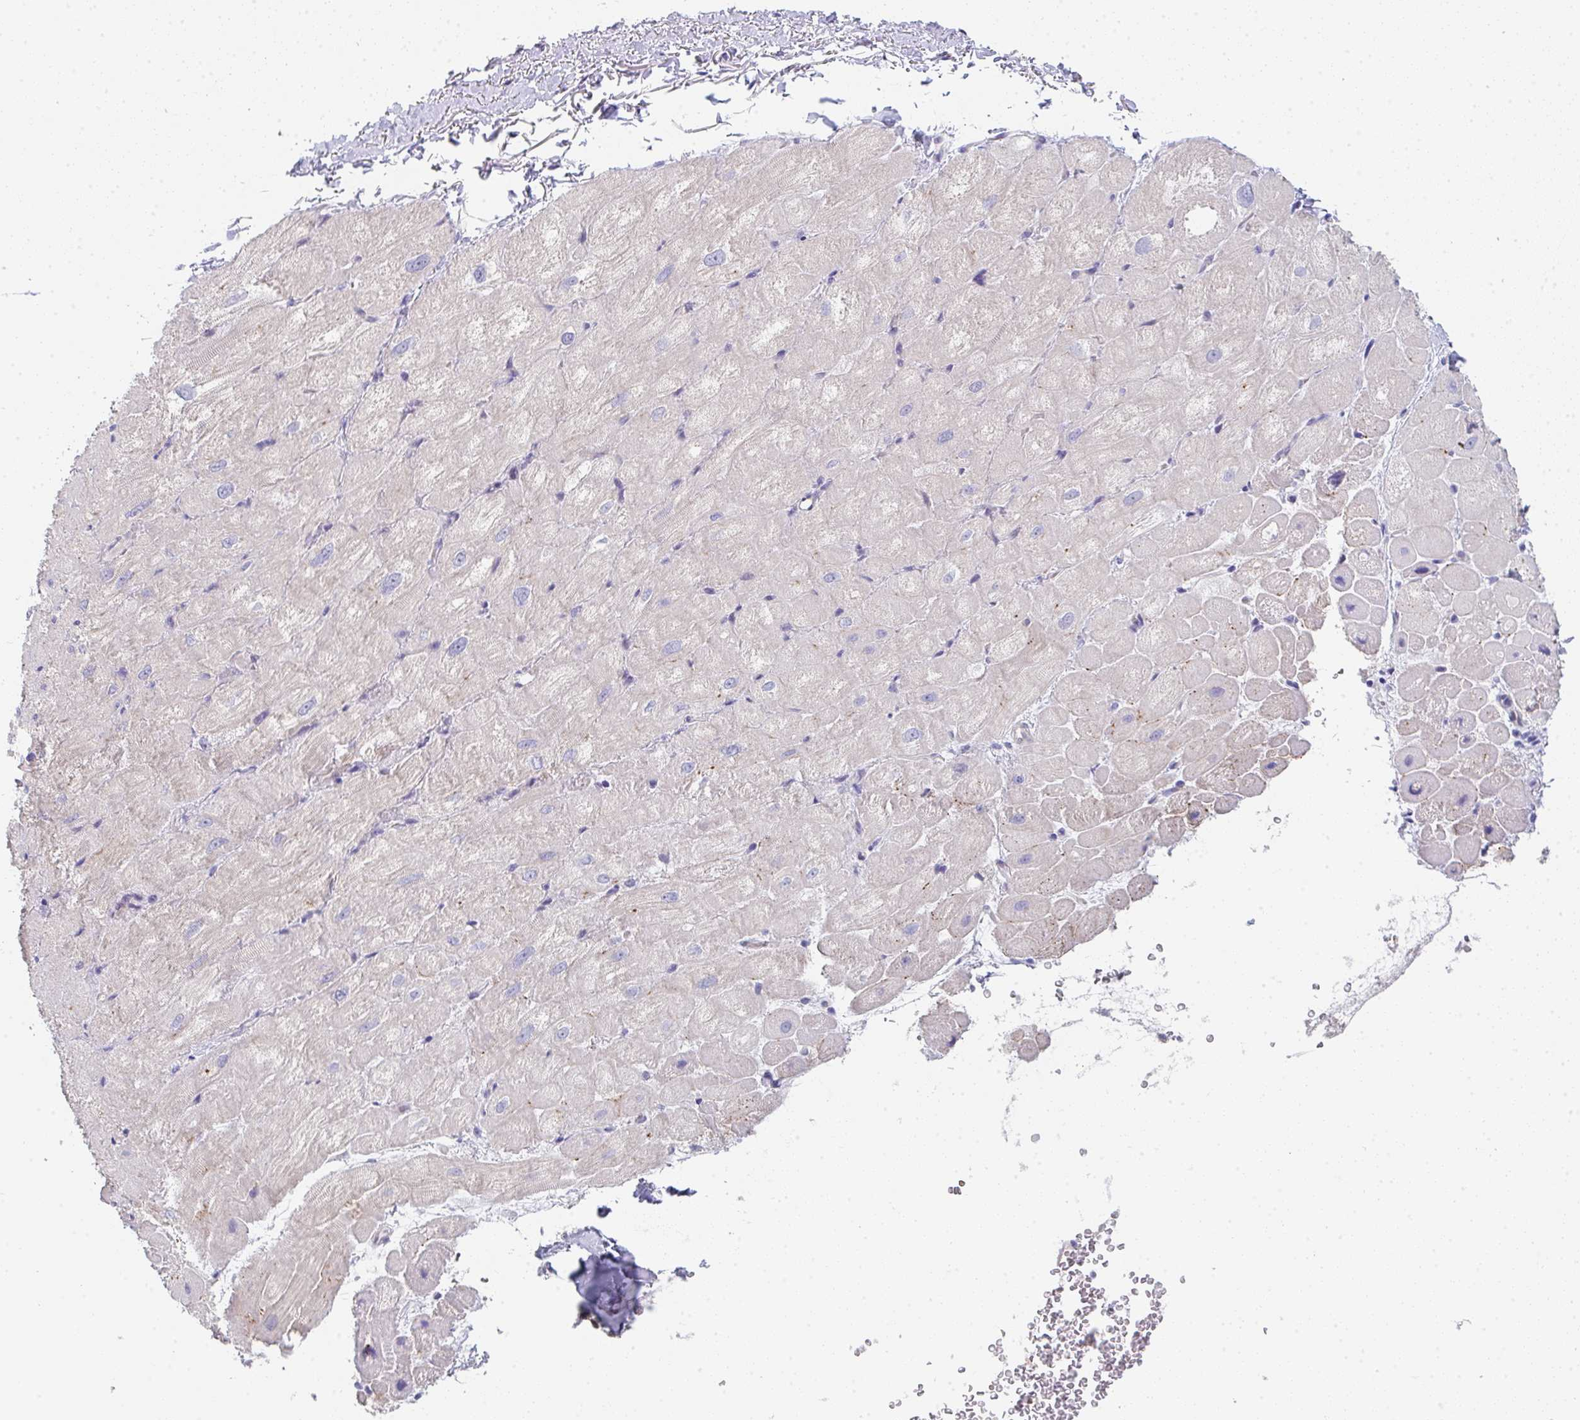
{"staining": {"intensity": "negative", "quantity": "none", "location": "none"}, "tissue": "heart muscle", "cell_type": "Cardiomyocytes", "image_type": "normal", "snomed": [{"axis": "morphology", "description": "Normal tissue, NOS"}, {"axis": "topography", "description": "Heart"}], "caption": "Immunohistochemistry (IHC) of benign human heart muscle displays no staining in cardiomyocytes. (IHC, brightfield microscopy, high magnification).", "gene": "CACNA1S", "patient": {"sex": "male", "age": 62}}